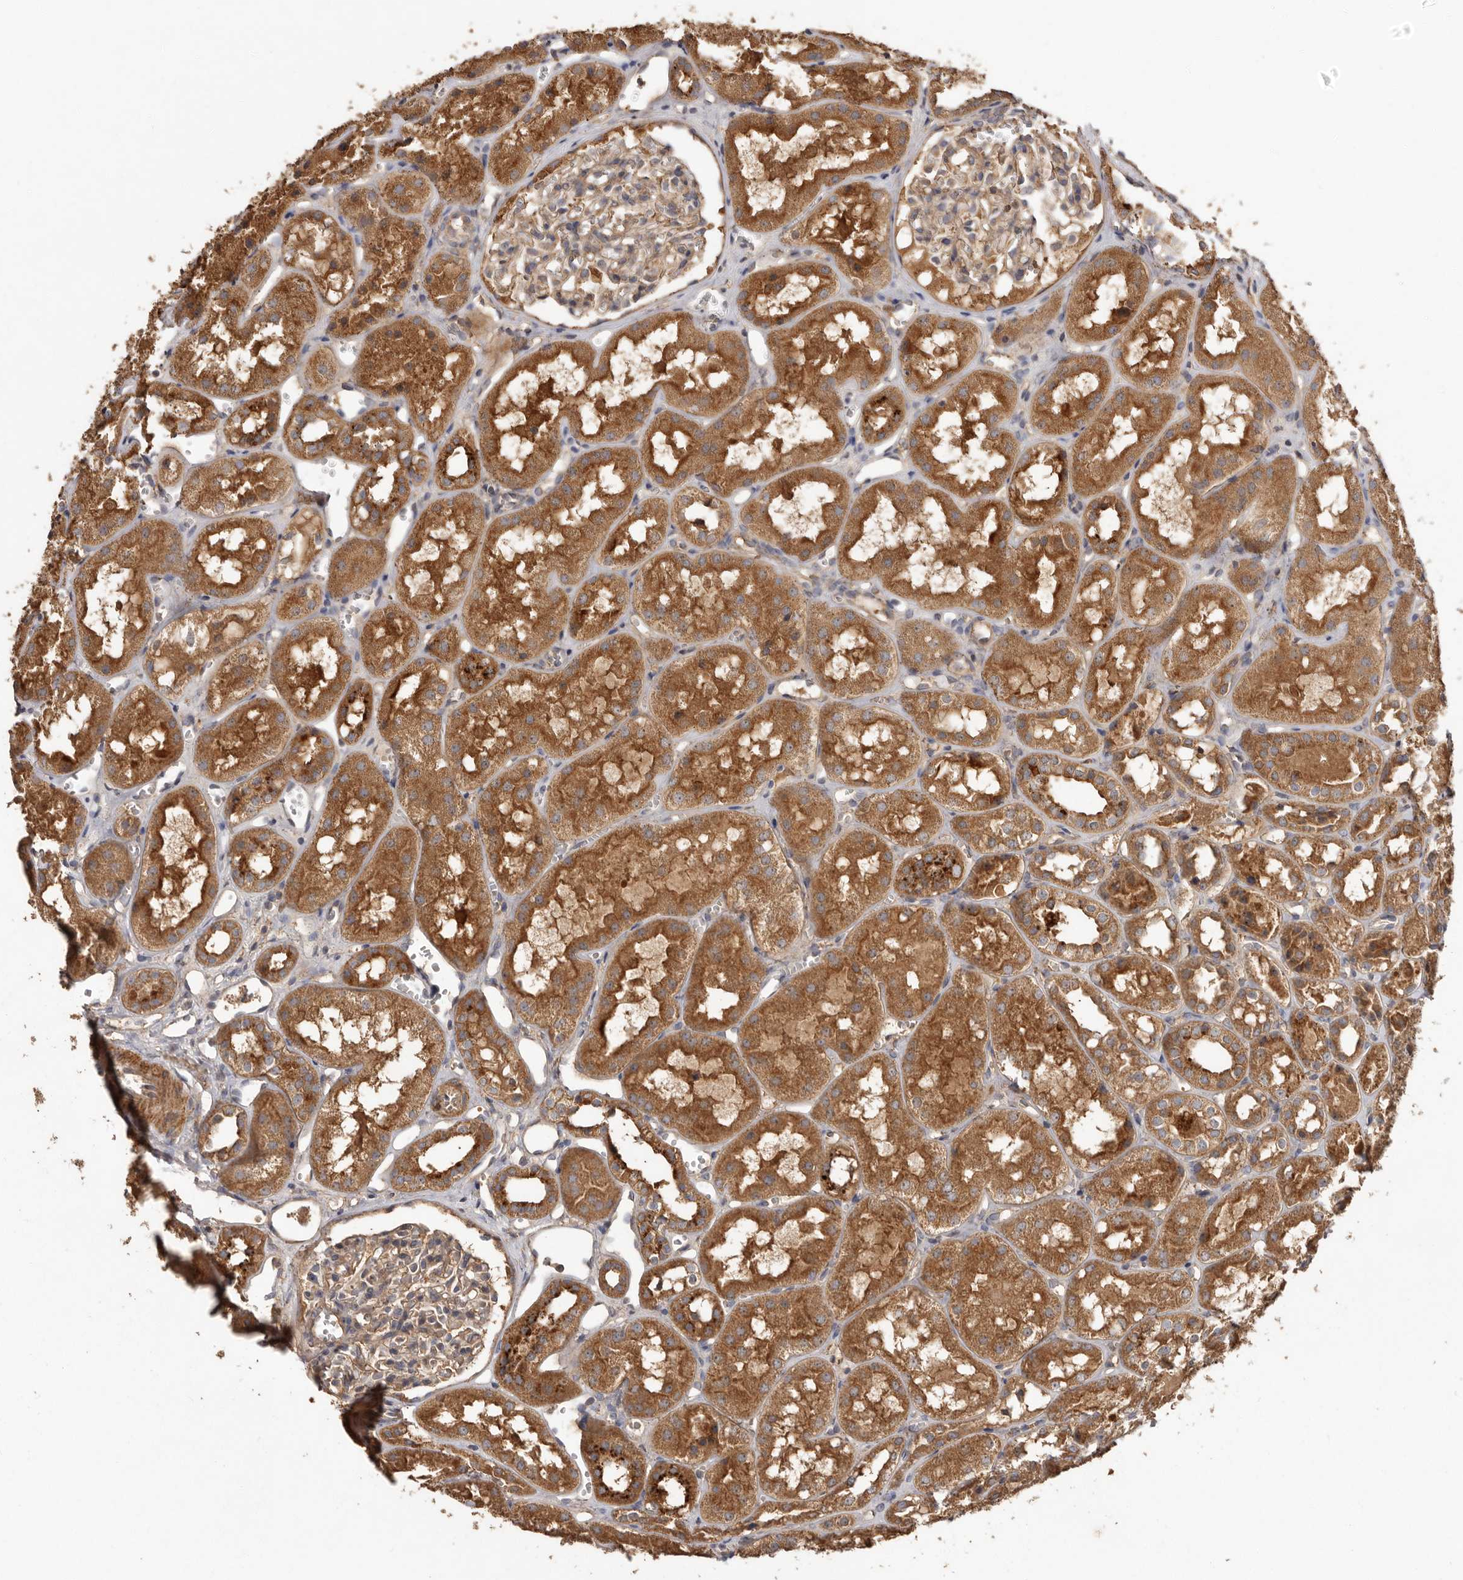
{"staining": {"intensity": "weak", "quantity": "25%-75%", "location": "cytoplasmic/membranous"}, "tissue": "kidney", "cell_type": "Cells in glomeruli", "image_type": "normal", "snomed": [{"axis": "morphology", "description": "Normal tissue, NOS"}, {"axis": "topography", "description": "Kidney"}], "caption": "This micrograph demonstrates IHC staining of normal human kidney, with low weak cytoplasmic/membranous staining in about 25%-75% of cells in glomeruli.", "gene": "RWDD1", "patient": {"sex": "male", "age": 16}}